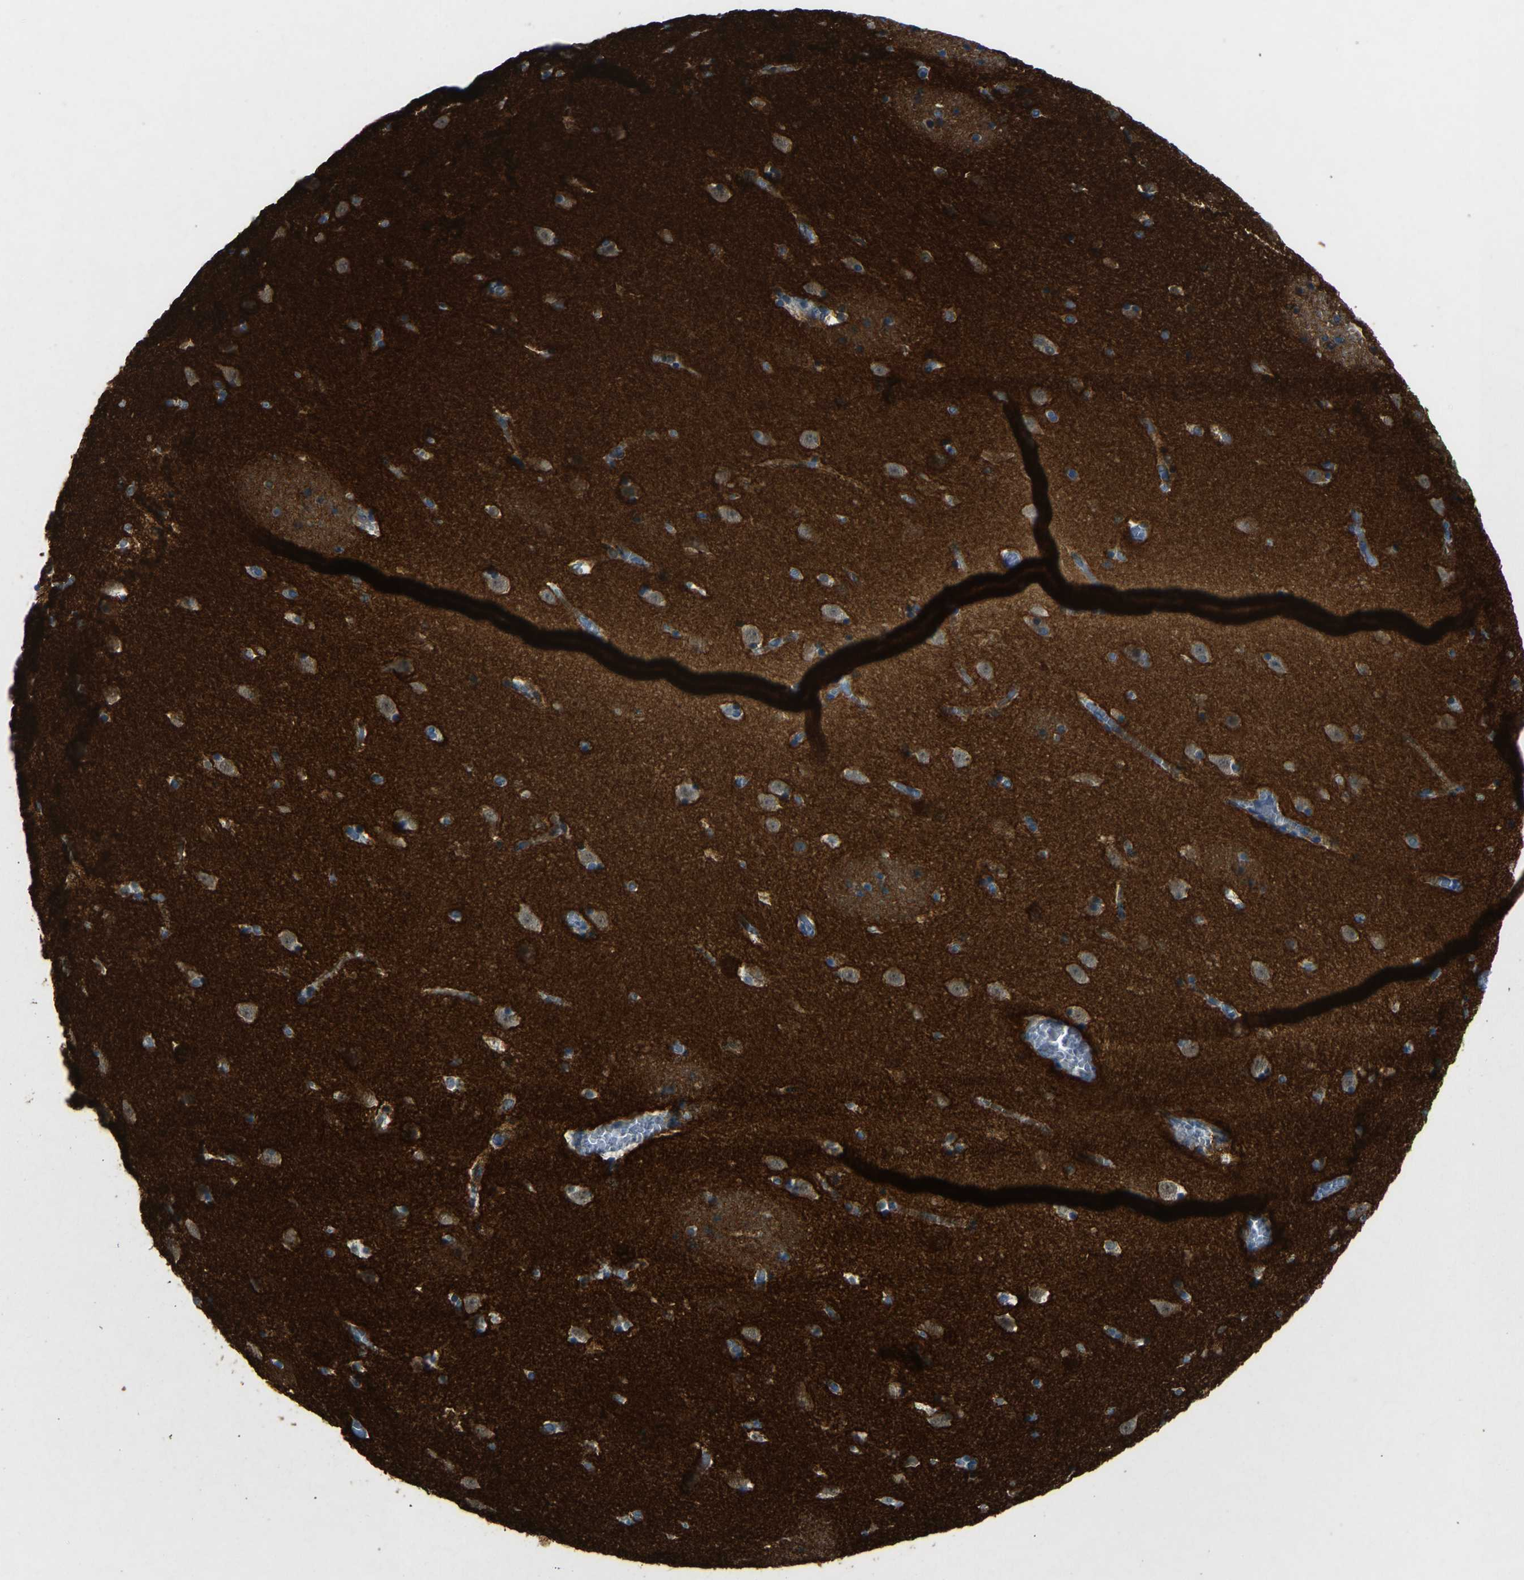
{"staining": {"intensity": "strong", "quantity": "<25%", "location": "cytoplasmic/membranous"}, "tissue": "caudate", "cell_type": "Glial cells", "image_type": "normal", "snomed": [{"axis": "morphology", "description": "Normal tissue, NOS"}, {"axis": "topography", "description": "Lateral ventricle wall"}], "caption": "Glial cells demonstrate medium levels of strong cytoplasmic/membranous positivity in approximately <25% of cells in unremarkable human caudate. The protein of interest is stained brown, and the nuclei are stained in blue (DAB IHC with brightfield microscopy, high magnification).", "gene": "STAU2", "patient": {"sex": "male", "age": 45}}